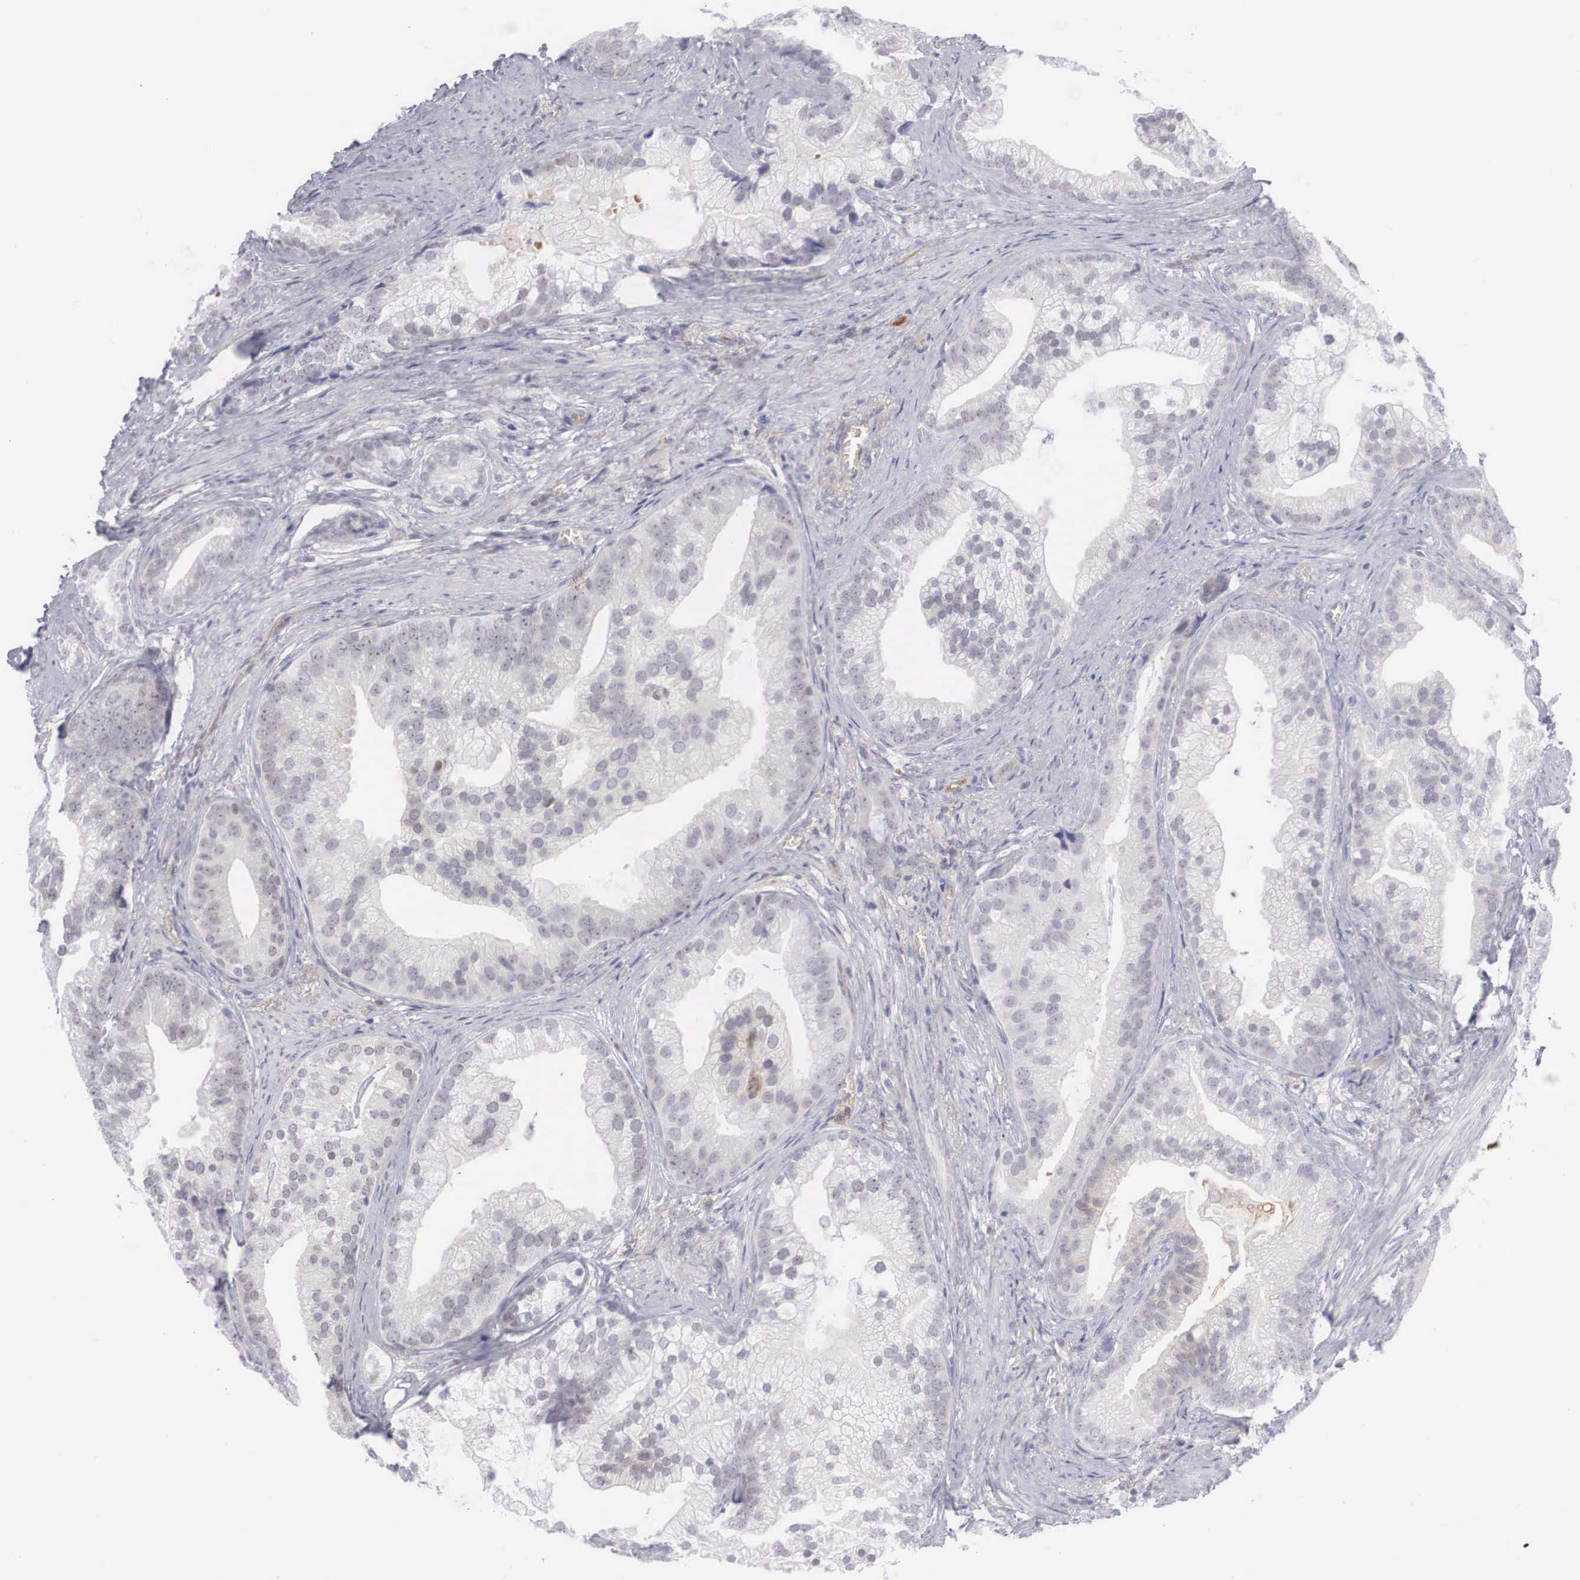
{"staining": {"intensity": "weak", "quantity": "<25%", "location": "cytoplasmic/membranous,nuclear"}, "tissue": "prostate cancer", "cell_type": "Tumor cells", "image_type": "cancer", "snomed": [{"axis": "morphology", "description": "Adenocarcinoma, Low grade"}, {"axis": "topography", "description": "Prostate"}], "caption": "The immunohistochemistry (IHC) micrograph has no significant staining in tumor cells of prostate low-grade adenocarcinoma tissue.", "gene": "RBPJ", "patient": {"sex": "male", "age": 71}}